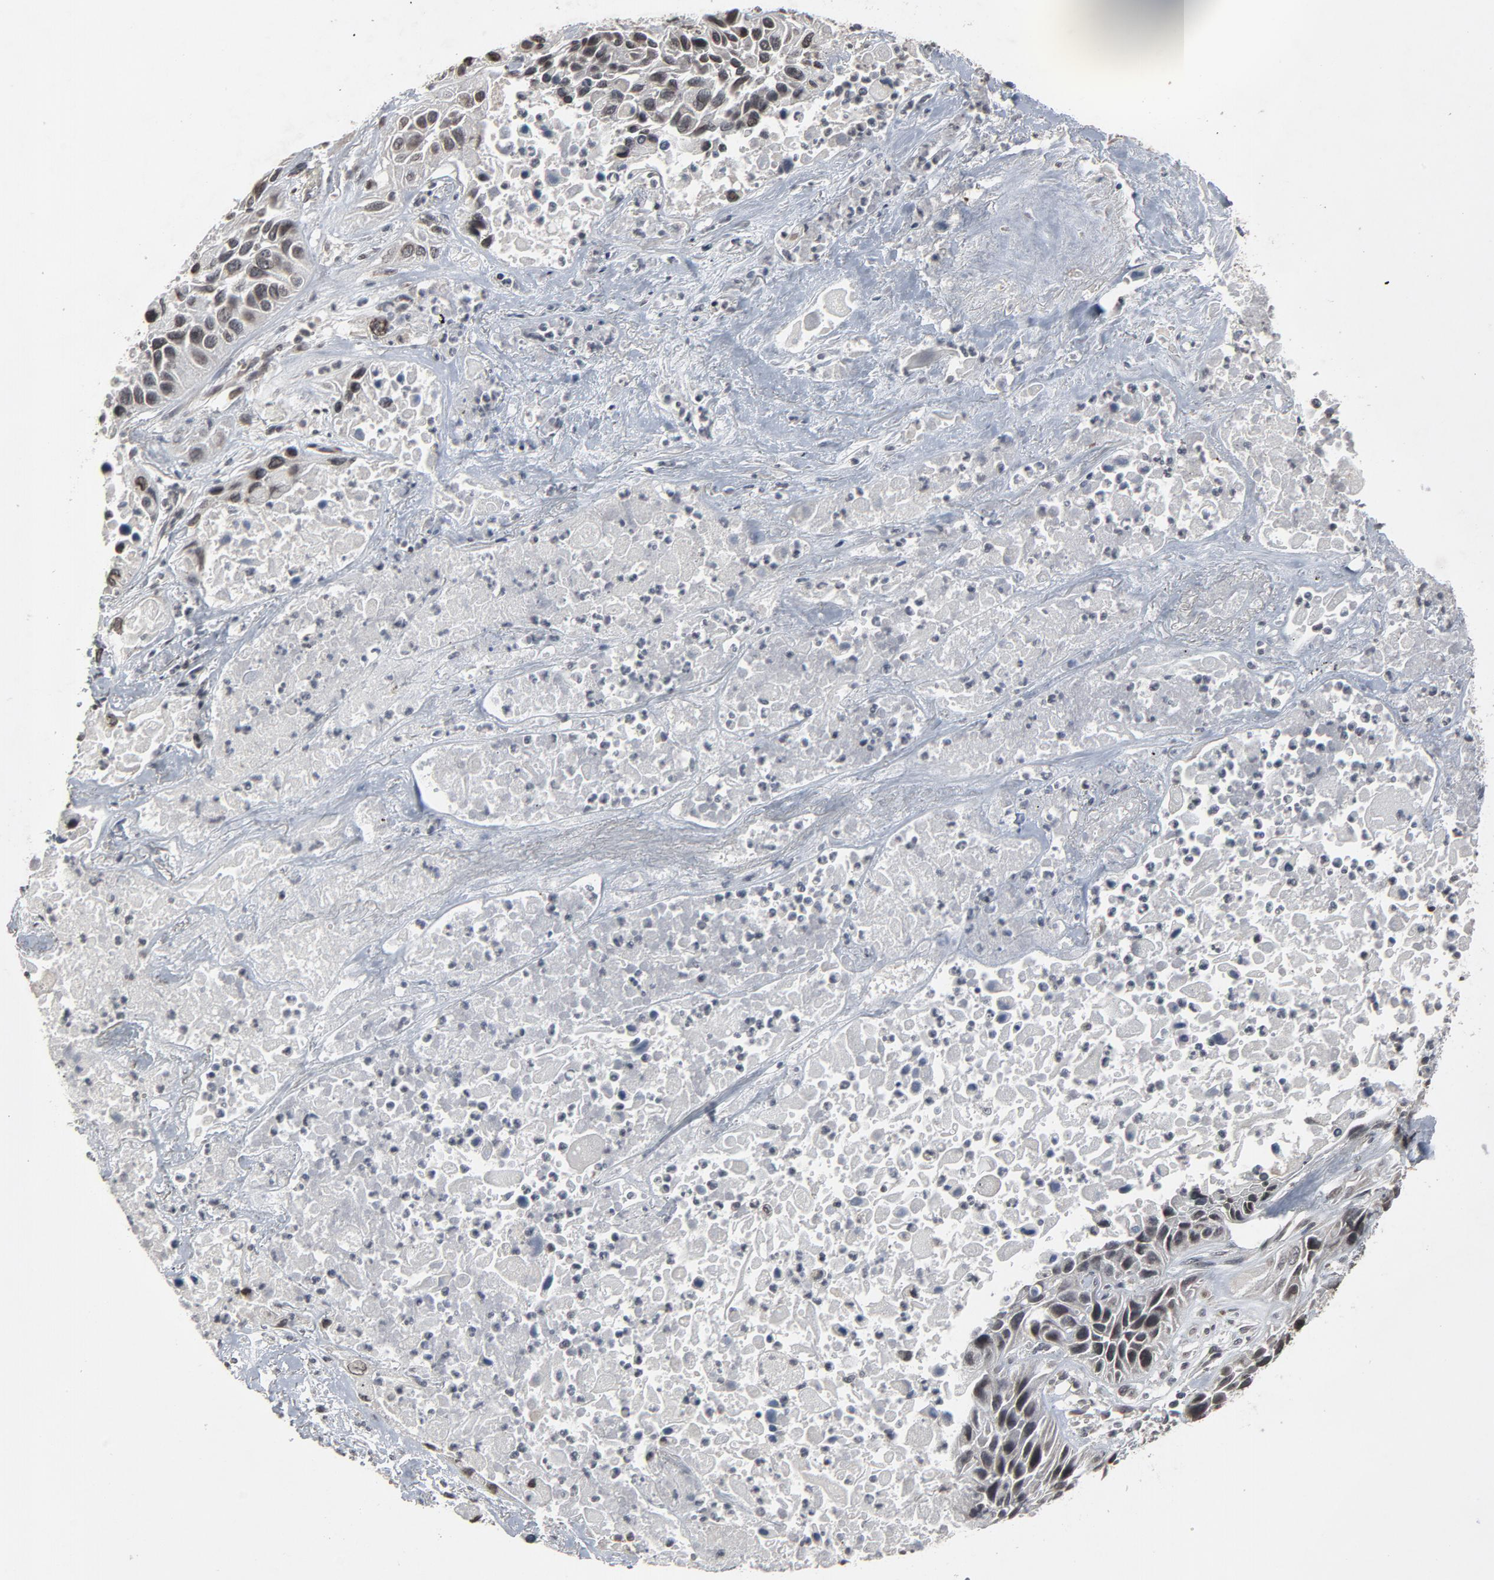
{"staining": {"intensity": "weak", "quantity": ">75%", "location": "nuclear"}, "tissue": "lung cancer", "cell_type": "Tumor cells", "image_type": "cancer", "snomed": [{"axis": "morphology", "description": "Squamous cell carcinoma, NOS"}, {"axis": "topography", "description": "Lung"}], "caption": "Protein expression analysis of human lung cancer (squamous cell carcinoma) reveals weak nuclear positivity in approximately >75% of tumor cells.", "gene": "POM121", "patient": {"sex": "female", "age": 76}}